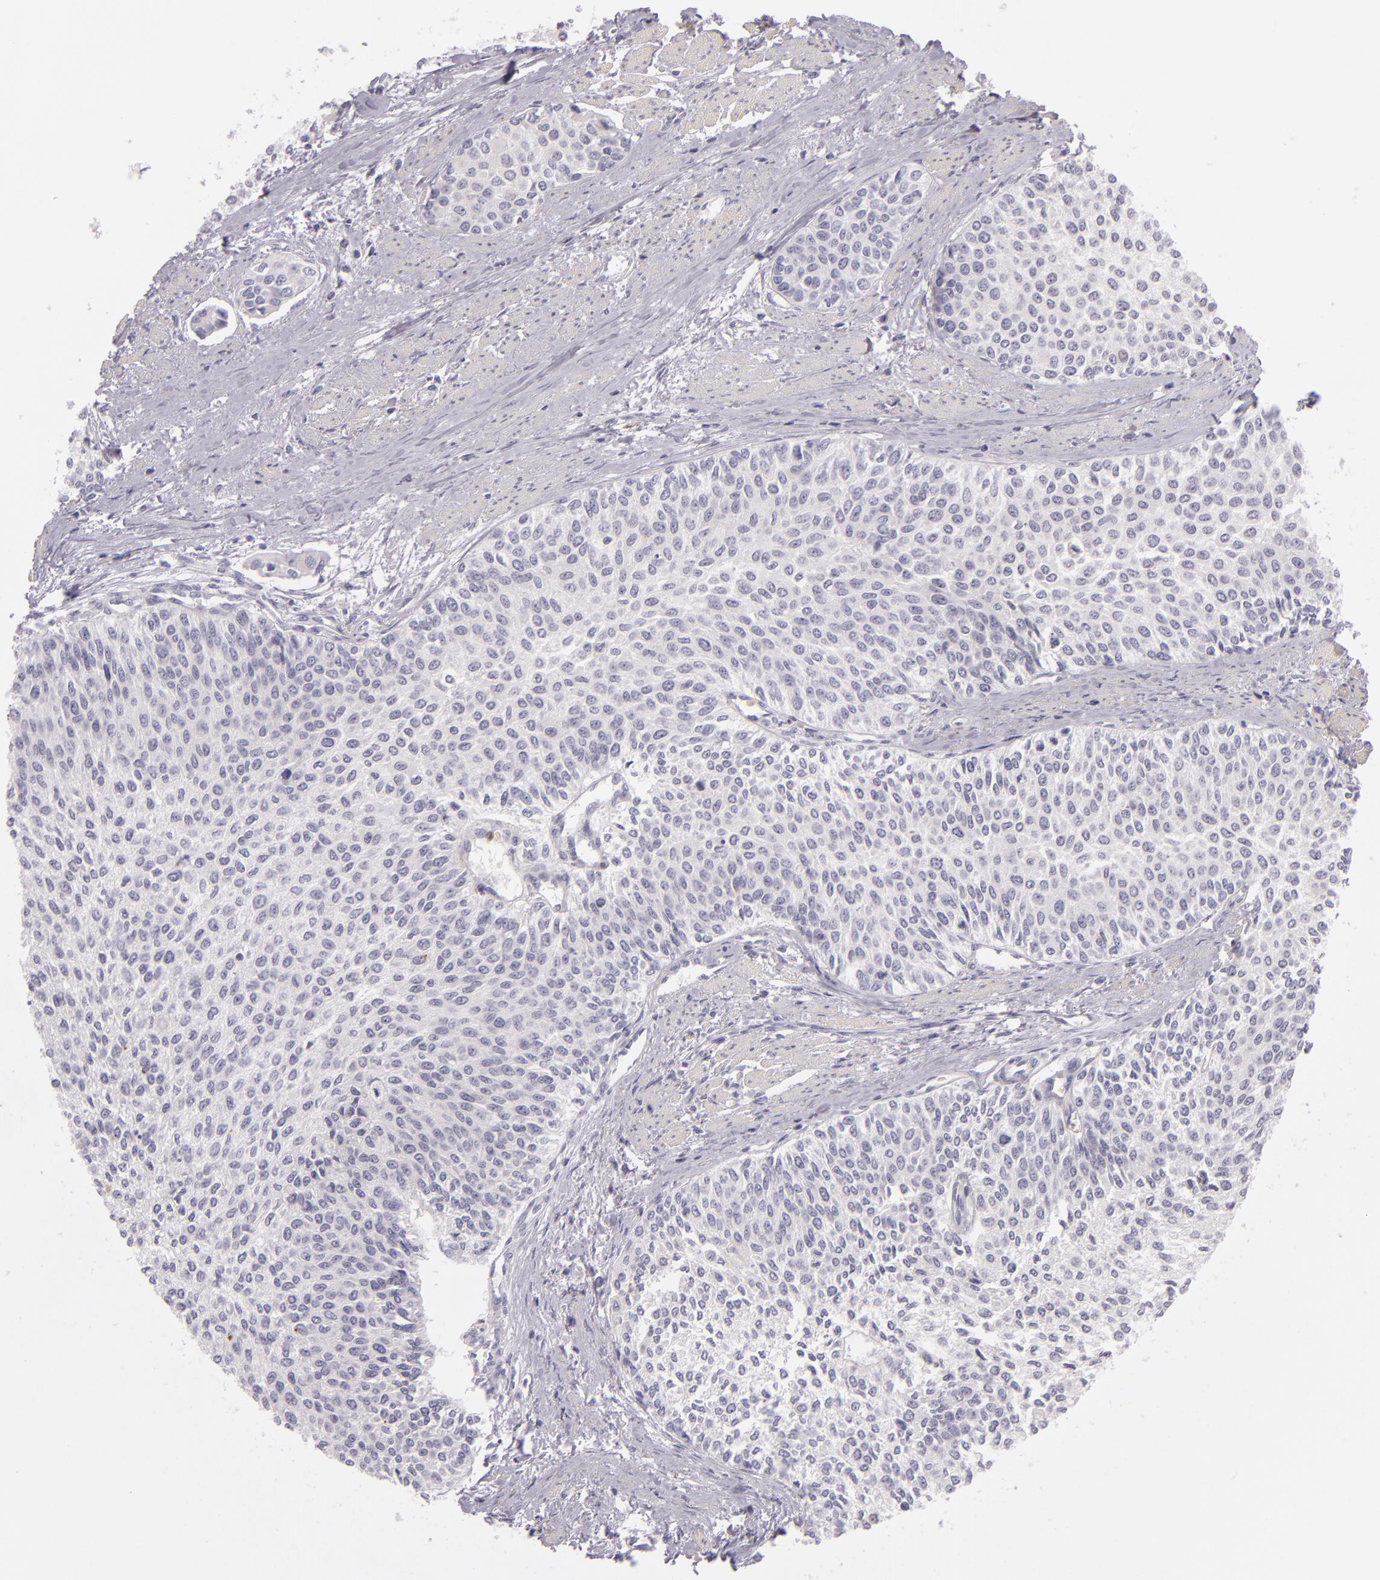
{"staining": {"intensity": "negative", "quantity": "none", "location": "none"}, "tissue": "urothelial cancer", "cell_type": "Tumor cells", "image_type": "cancer", "snomed": [{"axis": "morphology", "description": "Urothelial carcinoma, Low grade"}, {"axis": "topography", "description": "Urinary bladder"}], "caption": "Tumor cells show no significant protein positivity in urothelial cancer.", "gene": "FAM181A", "patient": {"sex": "female", "age": 73}}